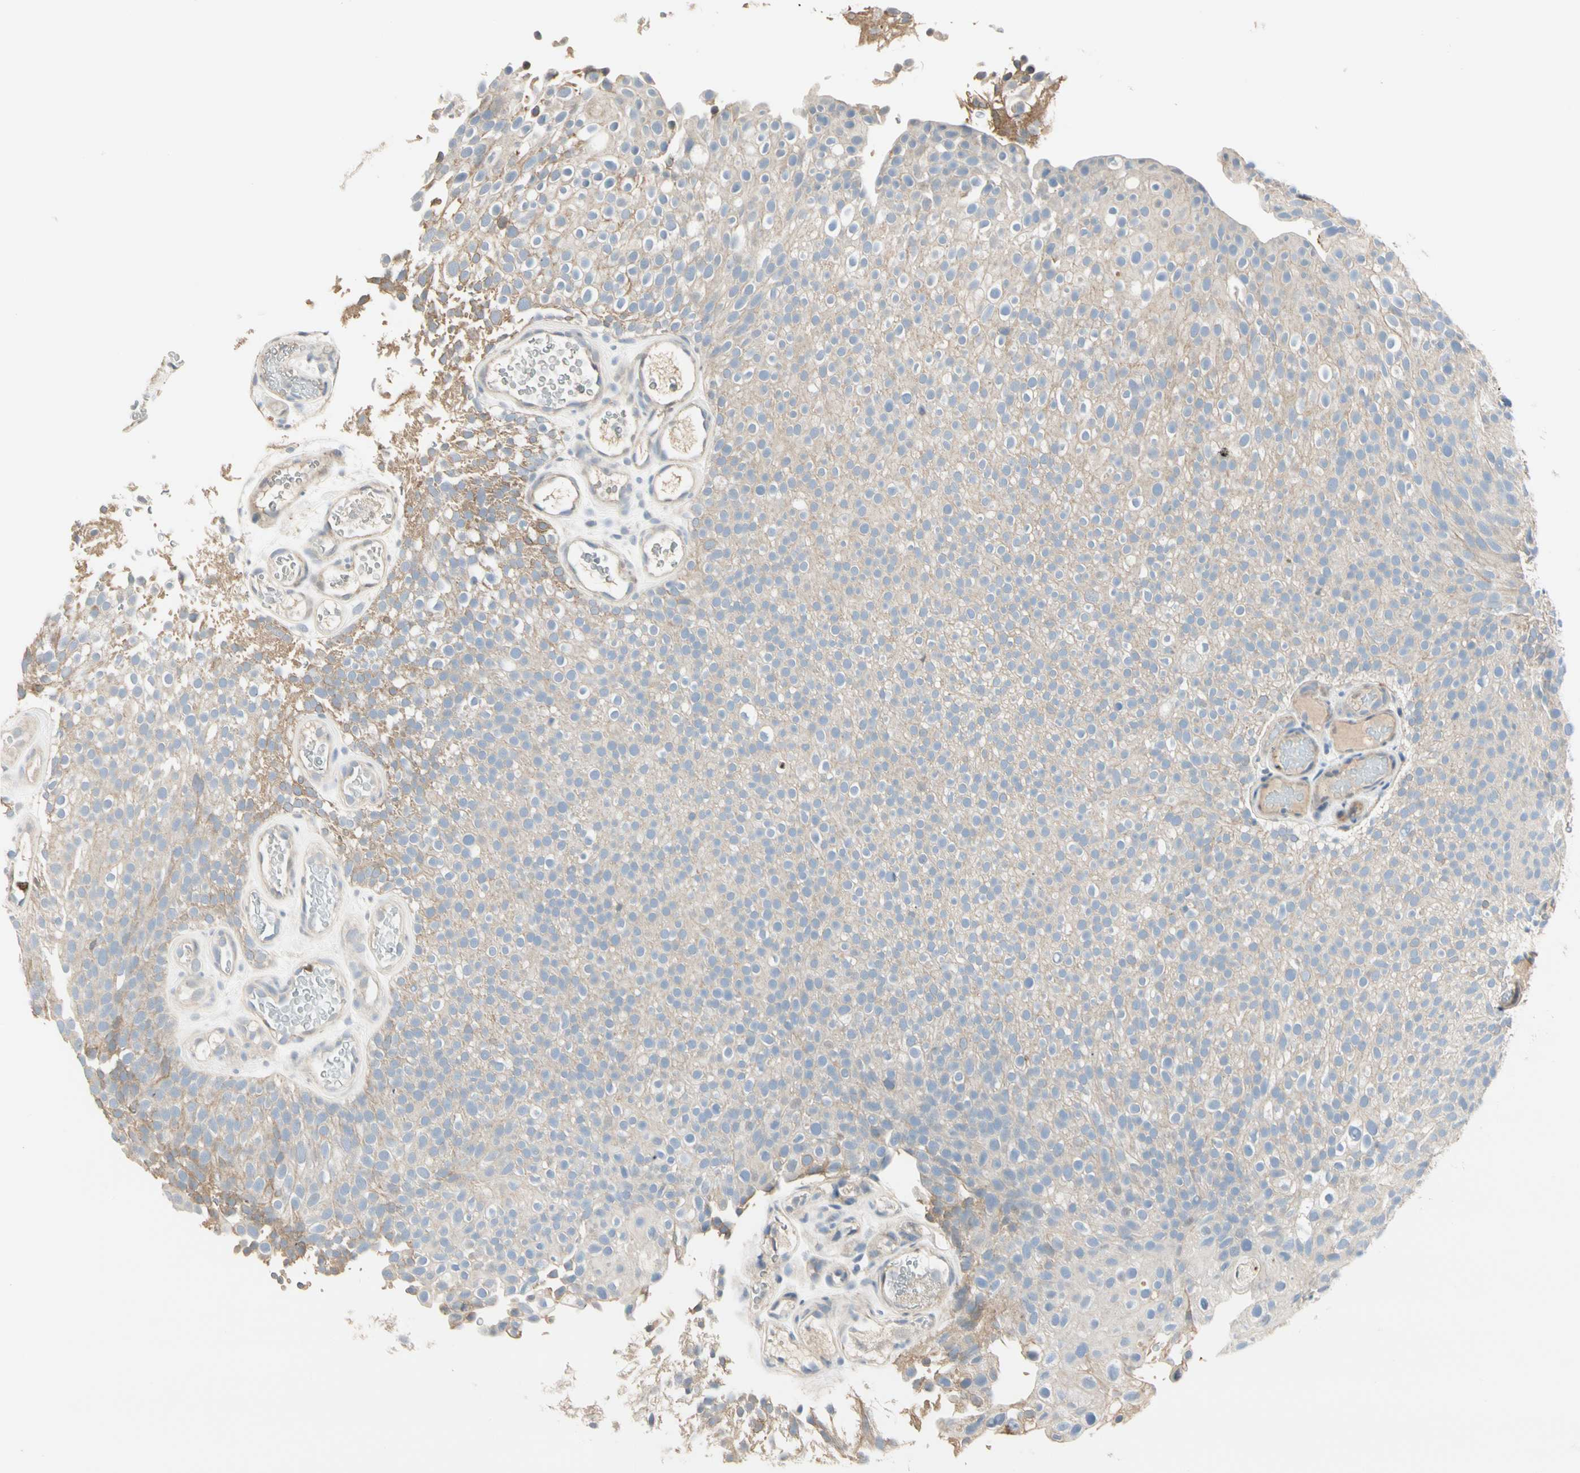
{"staining": {"intensity": "weak", "quantity": ">75%", "location": "cytoplasmic/membranous"}, "tissue": "urothelial cancer", "cell_type": "Tumor cells", "image_type": "cancer", "snomed": [{"axis": "morphology", "description": "Urothelial carcinoma, Low grade"}, {"axis": "topography", "description": "Urinary bladder"}], "caption": "High-power microscopy captured an IHC histopathology image of urothelial carcinoma (low-grade), revealing weak cytoplasmic/membranous staining in approximately >75% of tumor cells.", "gene": "GPR153", "patient": {"sex": "male", "age": 78}}